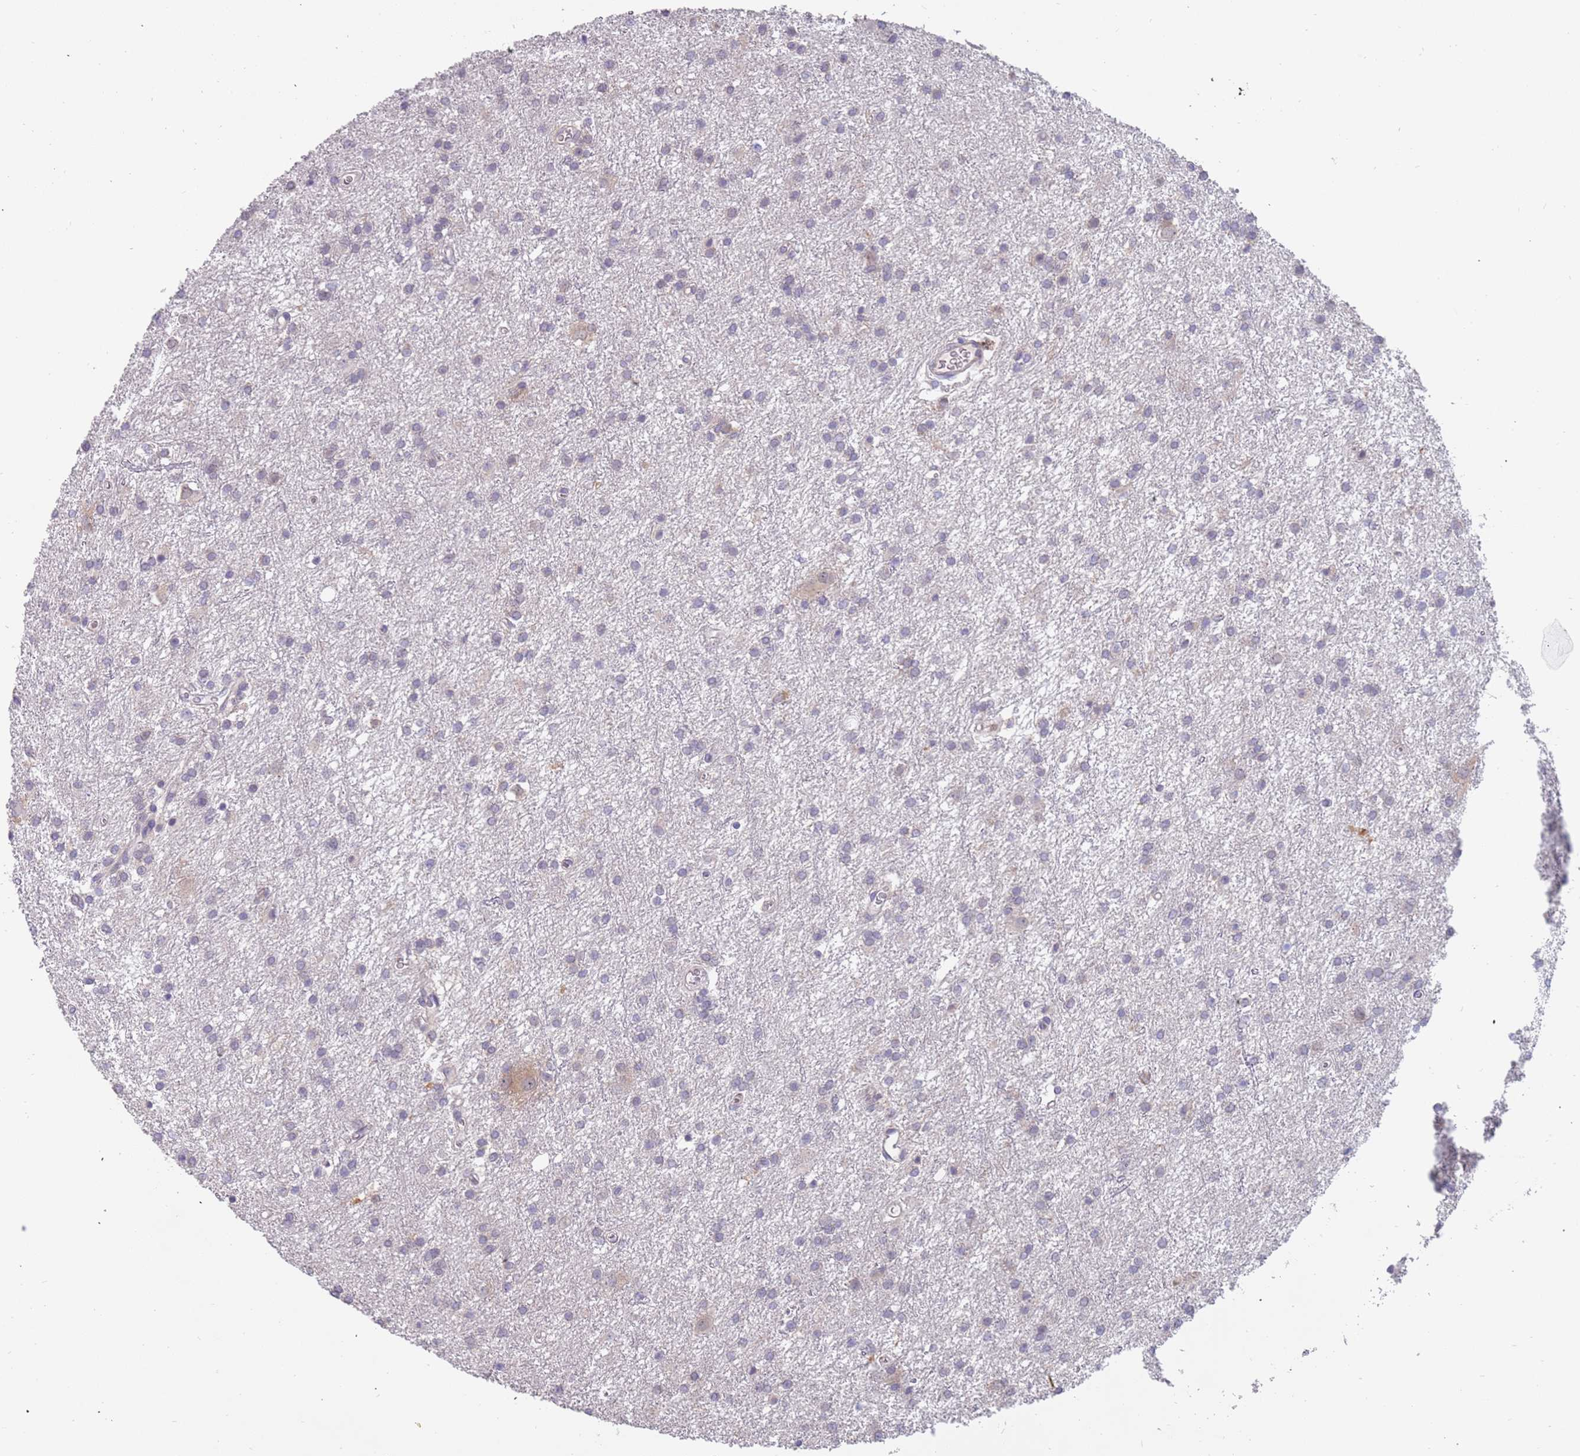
{"staining": {"intensity": "negative", "quantity": "none", "location": "none"}, "tissue": "glioma", "cell_type": "Tumor cells", "image_type": "cancer", "snomed": [{"axis": "morphology", "description": "Glioma, malignant, High grade"}, {"axis": "topography", "description": "Brain"}], "caption": "This is an immunohistochemistry (IHC) micrograph of glioma. There is no expression in tumor cells.", "gene": "ZNF746", "patient": {"sex": "female", "age": 50}}